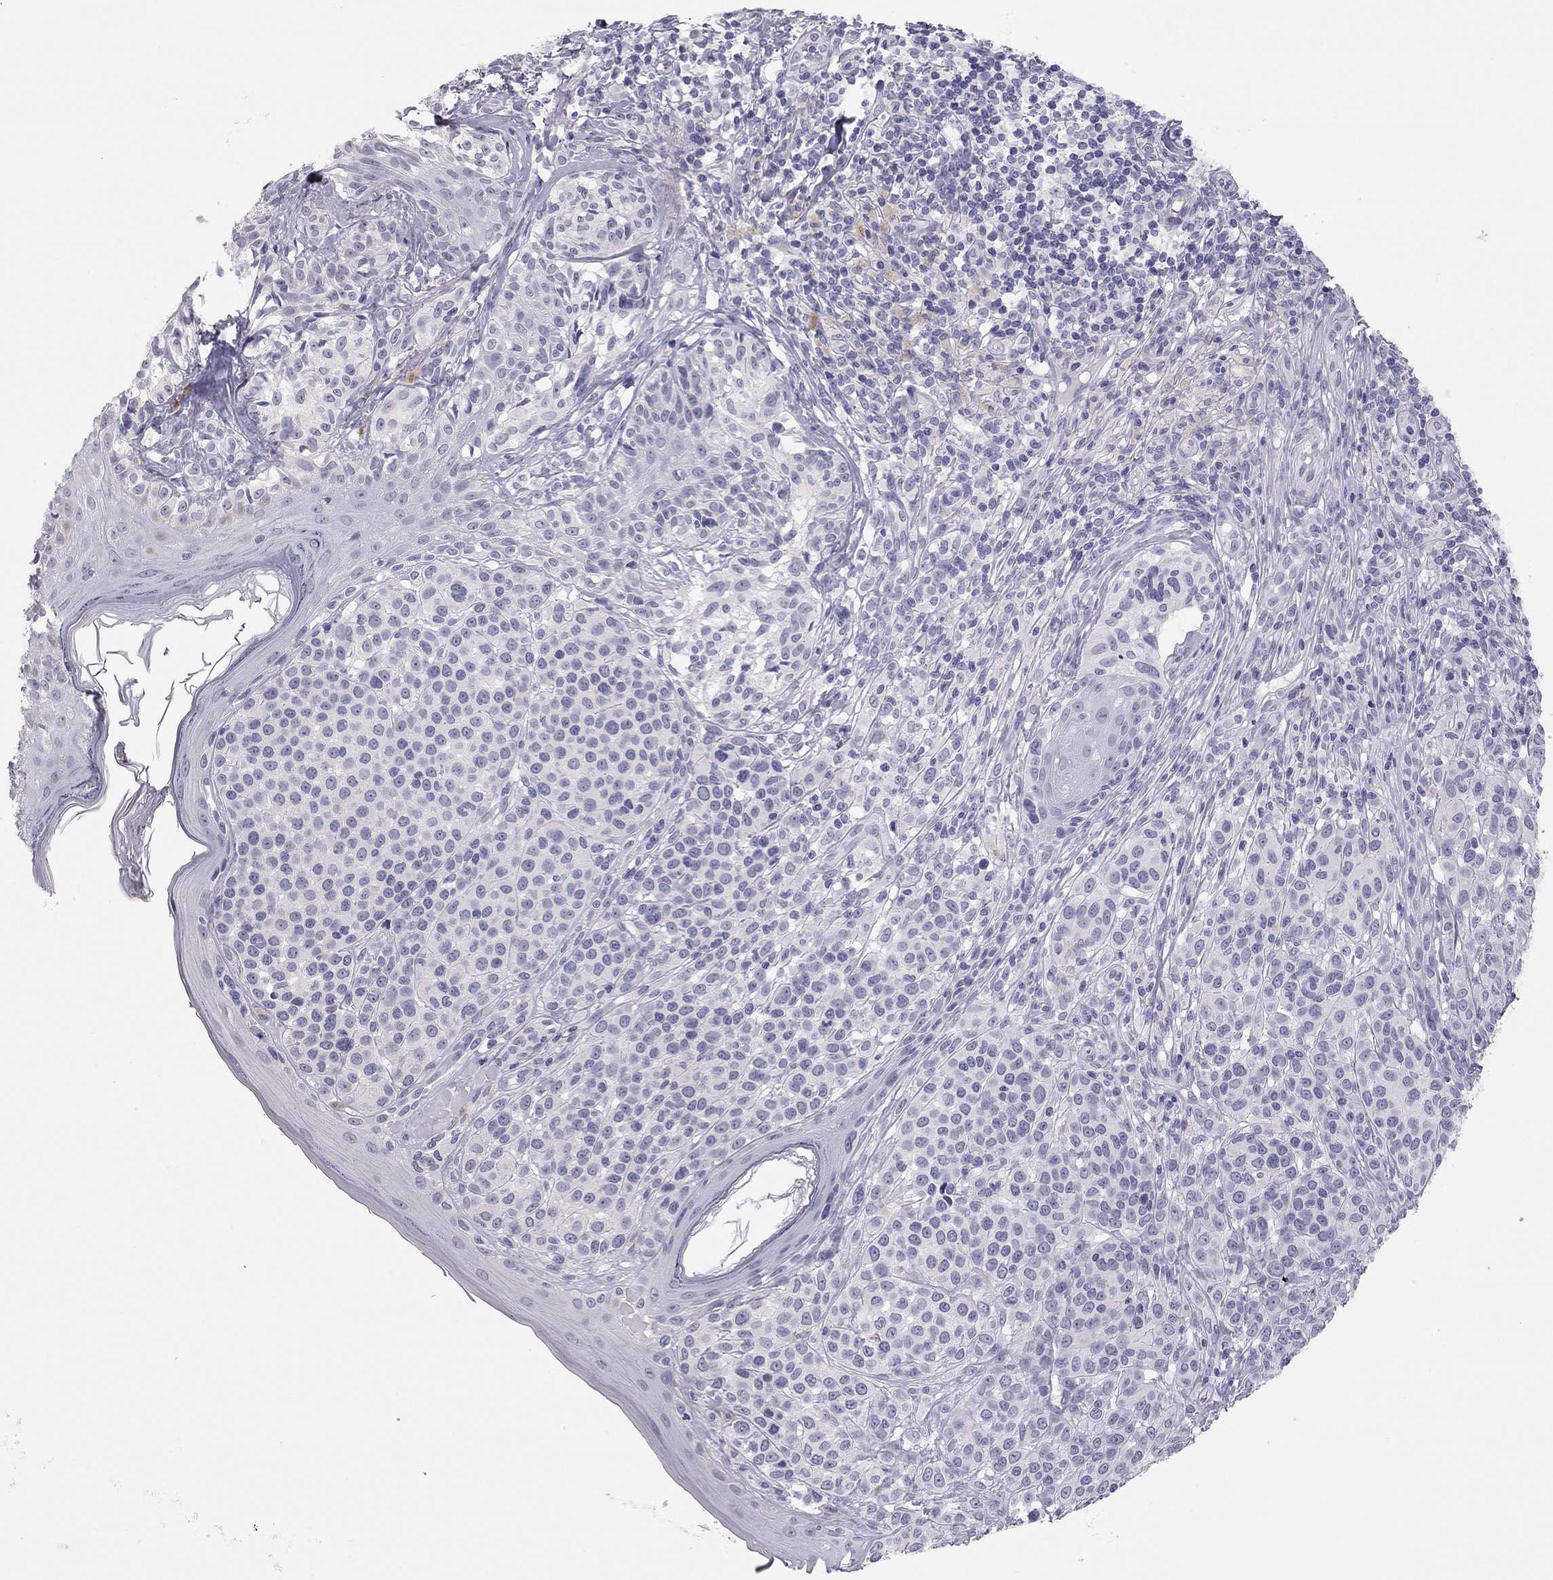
{"staining": {"intensity": "negative", "quantity": "none", "location": "none"}, "tissue": "melanoma", "cell_type": "Tumor cells", "image_type": "cancer", "snomed": [{"axis": "morphology", "description": "Malignant melanoma, NOS"}, {"axis": "topography", "description": "Skin"}], "caption": "Human malignant melanoma stained for a protein using immunohistochemistry exhibits no staining in tumor cells.", "gene": "ADORA2A", "patient": {"sex": "male", "age": 79}}